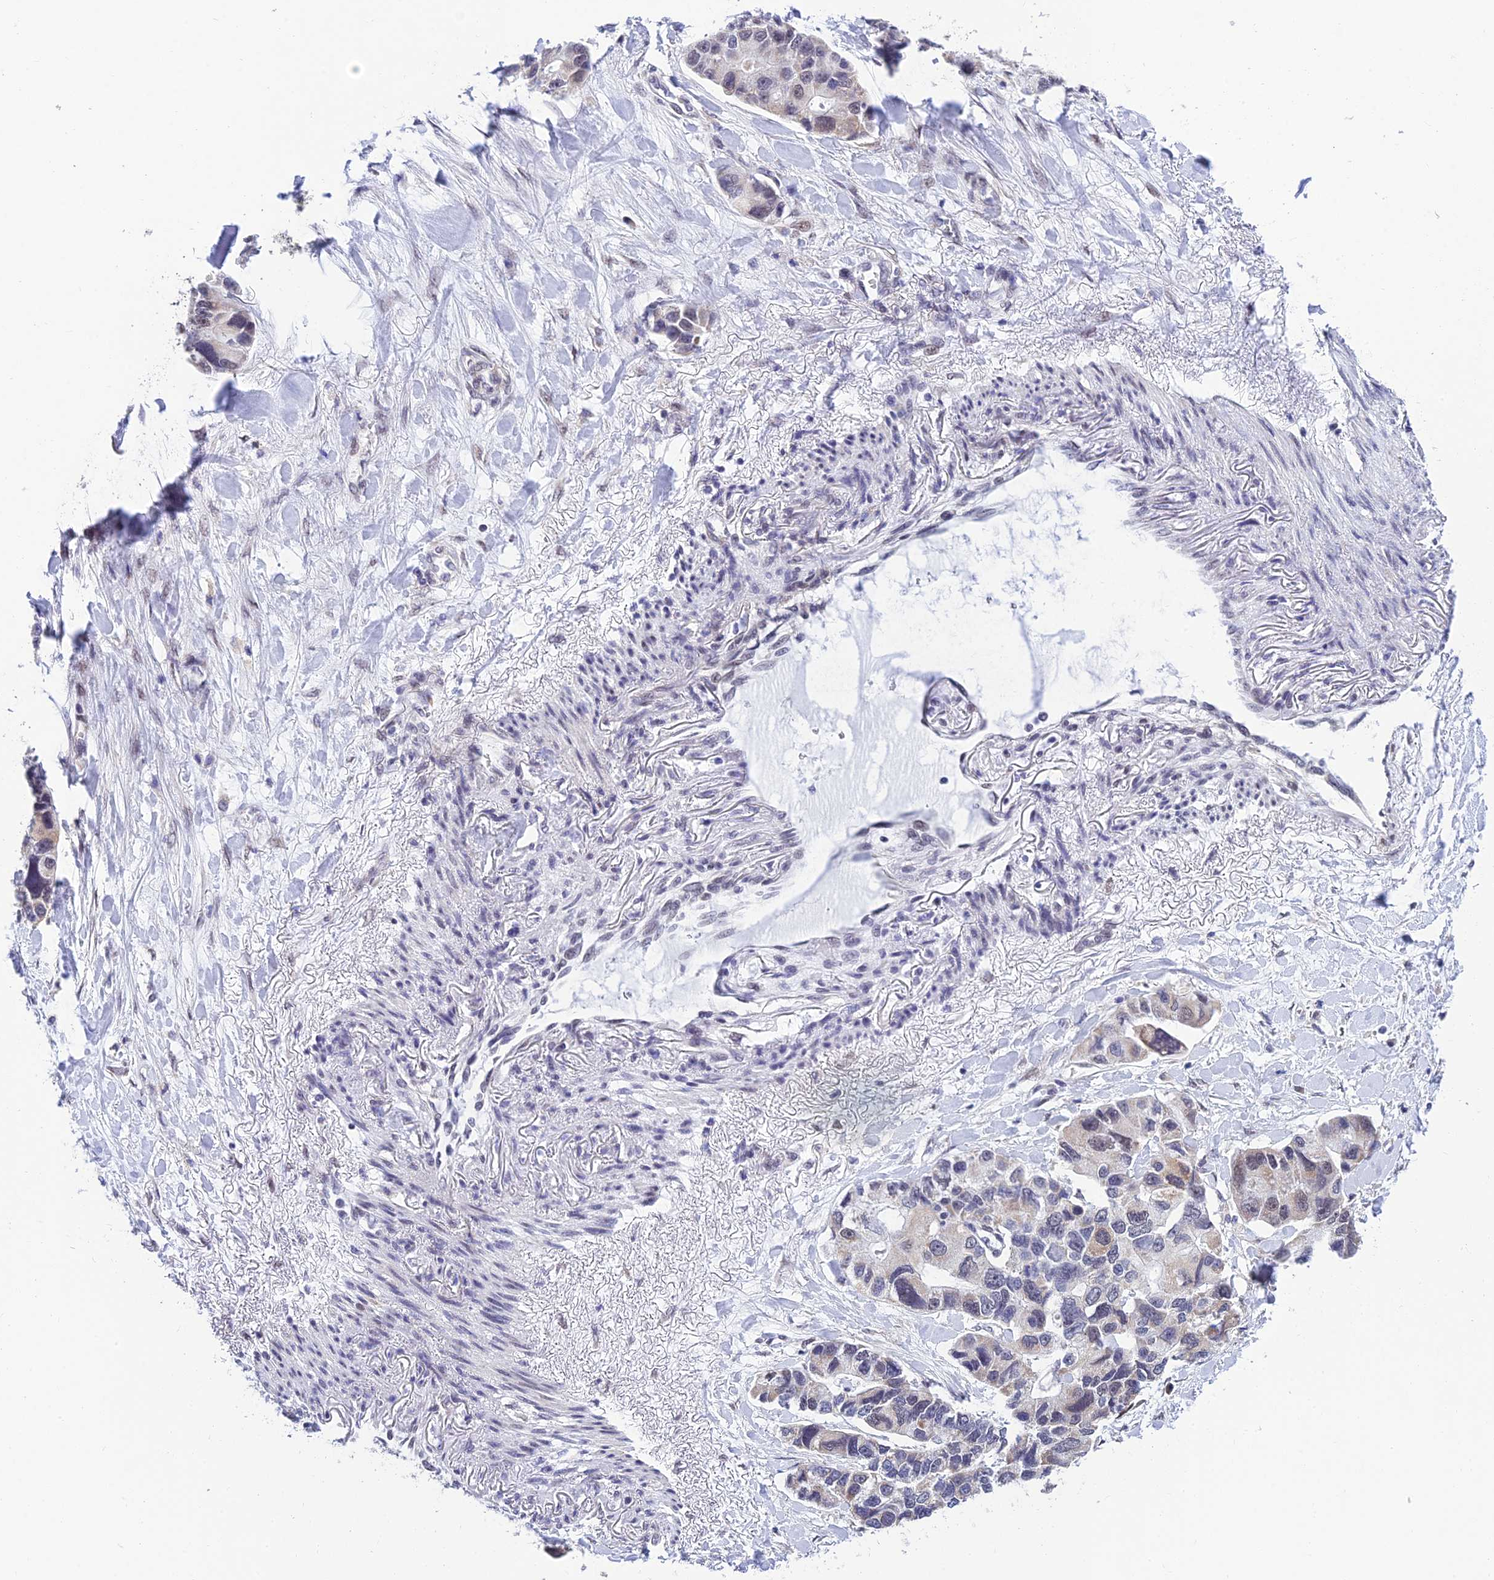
{"staining": {"intensity": "weak", "quantity": "<25%", "location": "cytoplasmic/membranous"}, "tissue": "lung cancer", "cell_type": "Tumor cells", "image_type": "cancer", "snomed": [{"axis": "morphology", "description": "Adenocarcinoma, NOS"}, {"axis": "topography", "description": "Lung"}], "caption": "This is an immunohistochemistry (IHC) photomicrograph of human adenocarcinoma (lung). There is no staining in tumor cells.", "gene": "C2orf49", "patient": {"sex": "female", "age": 54}}